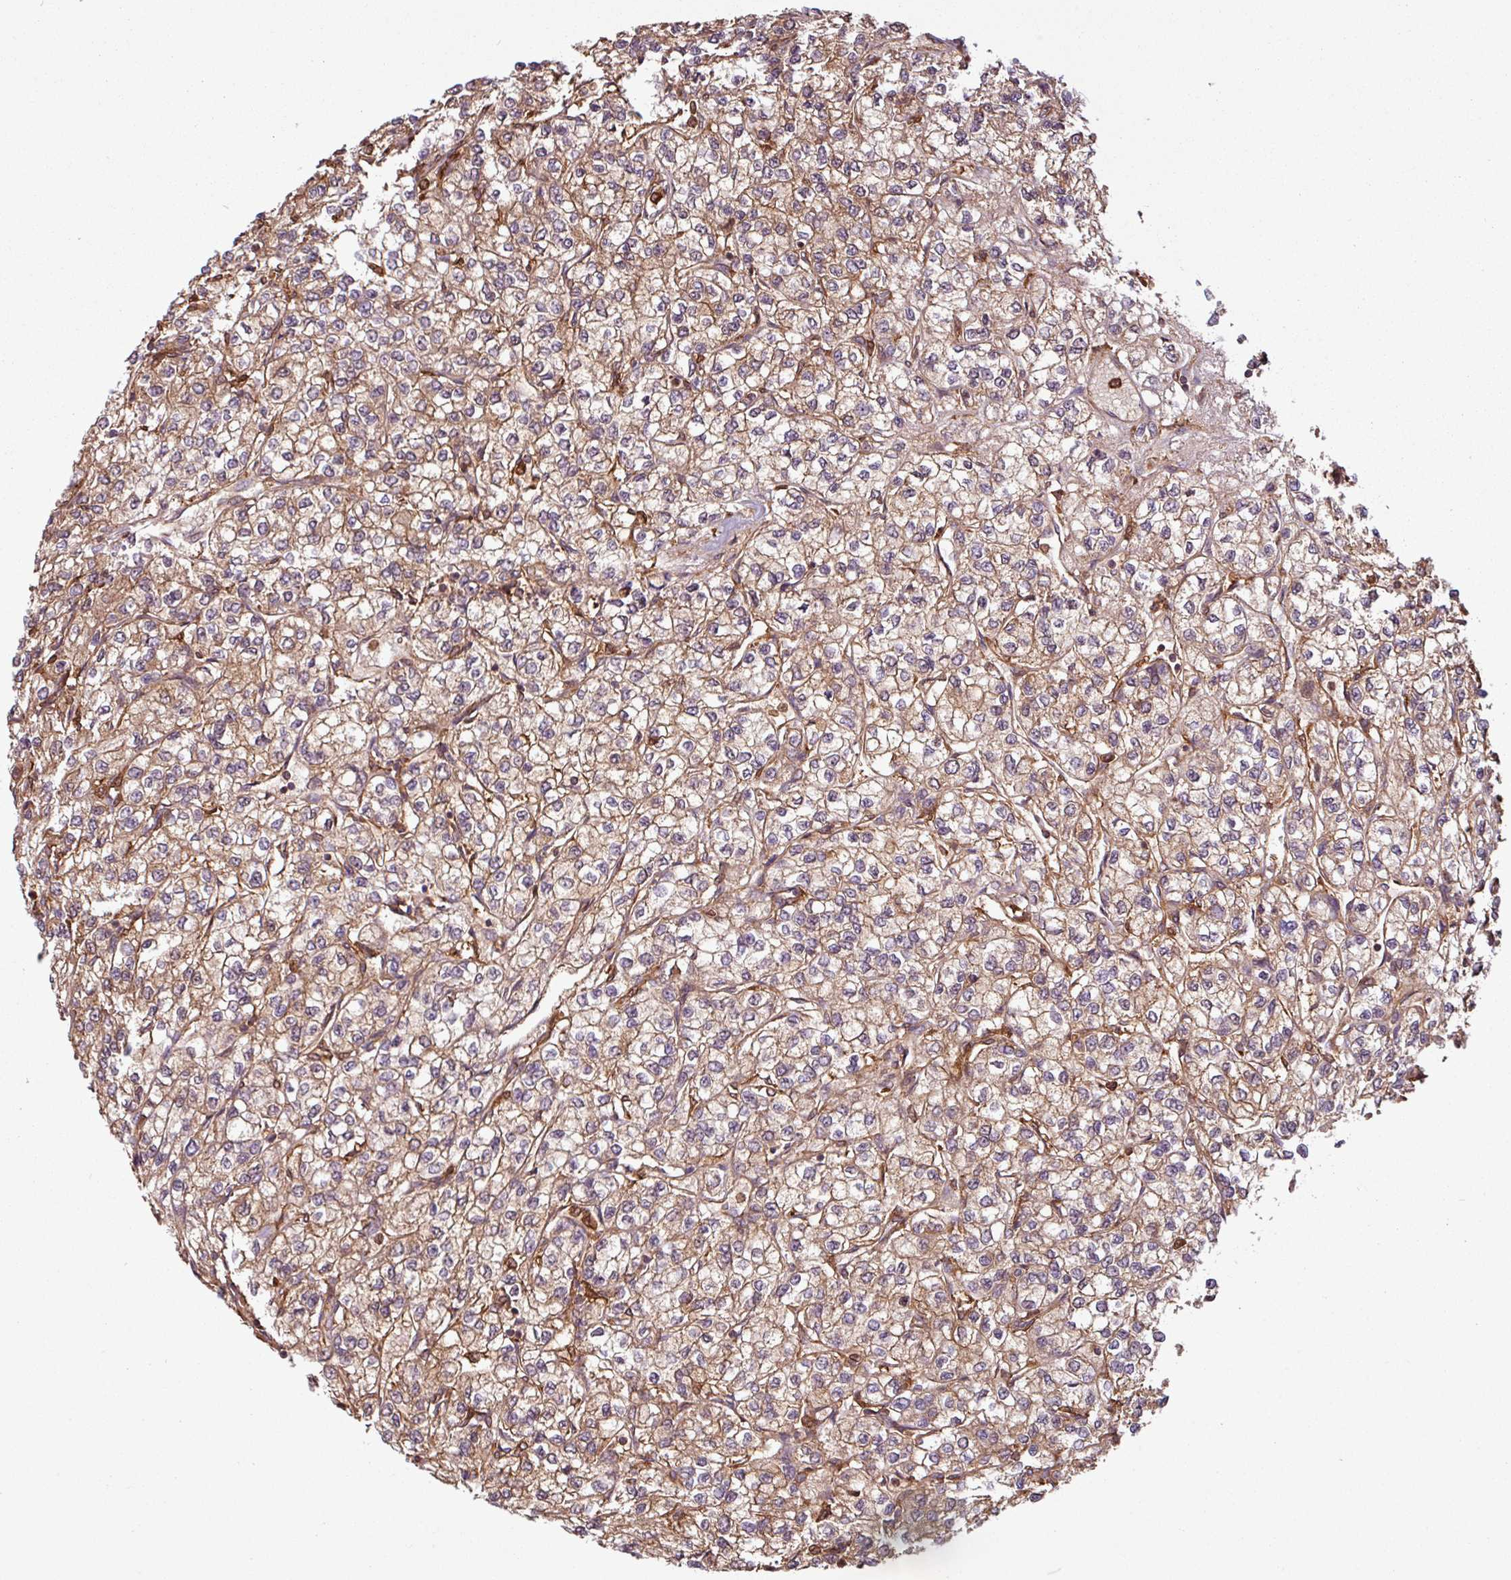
{"staining": {"intensity": "moderate", "quantity": ">75%", "location": "cytoplasmic/membranous"}, "tissue": "renal cancer", "cell_type": "Tumor cells", "image_type": "cancer", "snomed": [{"axis": "morphology", "description": "Adenocarcinoma, NOS"}, {"axis": "topography", "description": "Kidney"}], "caption": "This photomicrograph displays adenocarcinoma (renal) stained with immunohistochemistry (IHC) to label a protein in brown. The cytoplasmic/membranous of tumor cells show moderate positivity for the protein. Nuclei are counter-stained blue.", "gene": "SH3BGRL", "patient": {"sex": "male", "age": 80}}